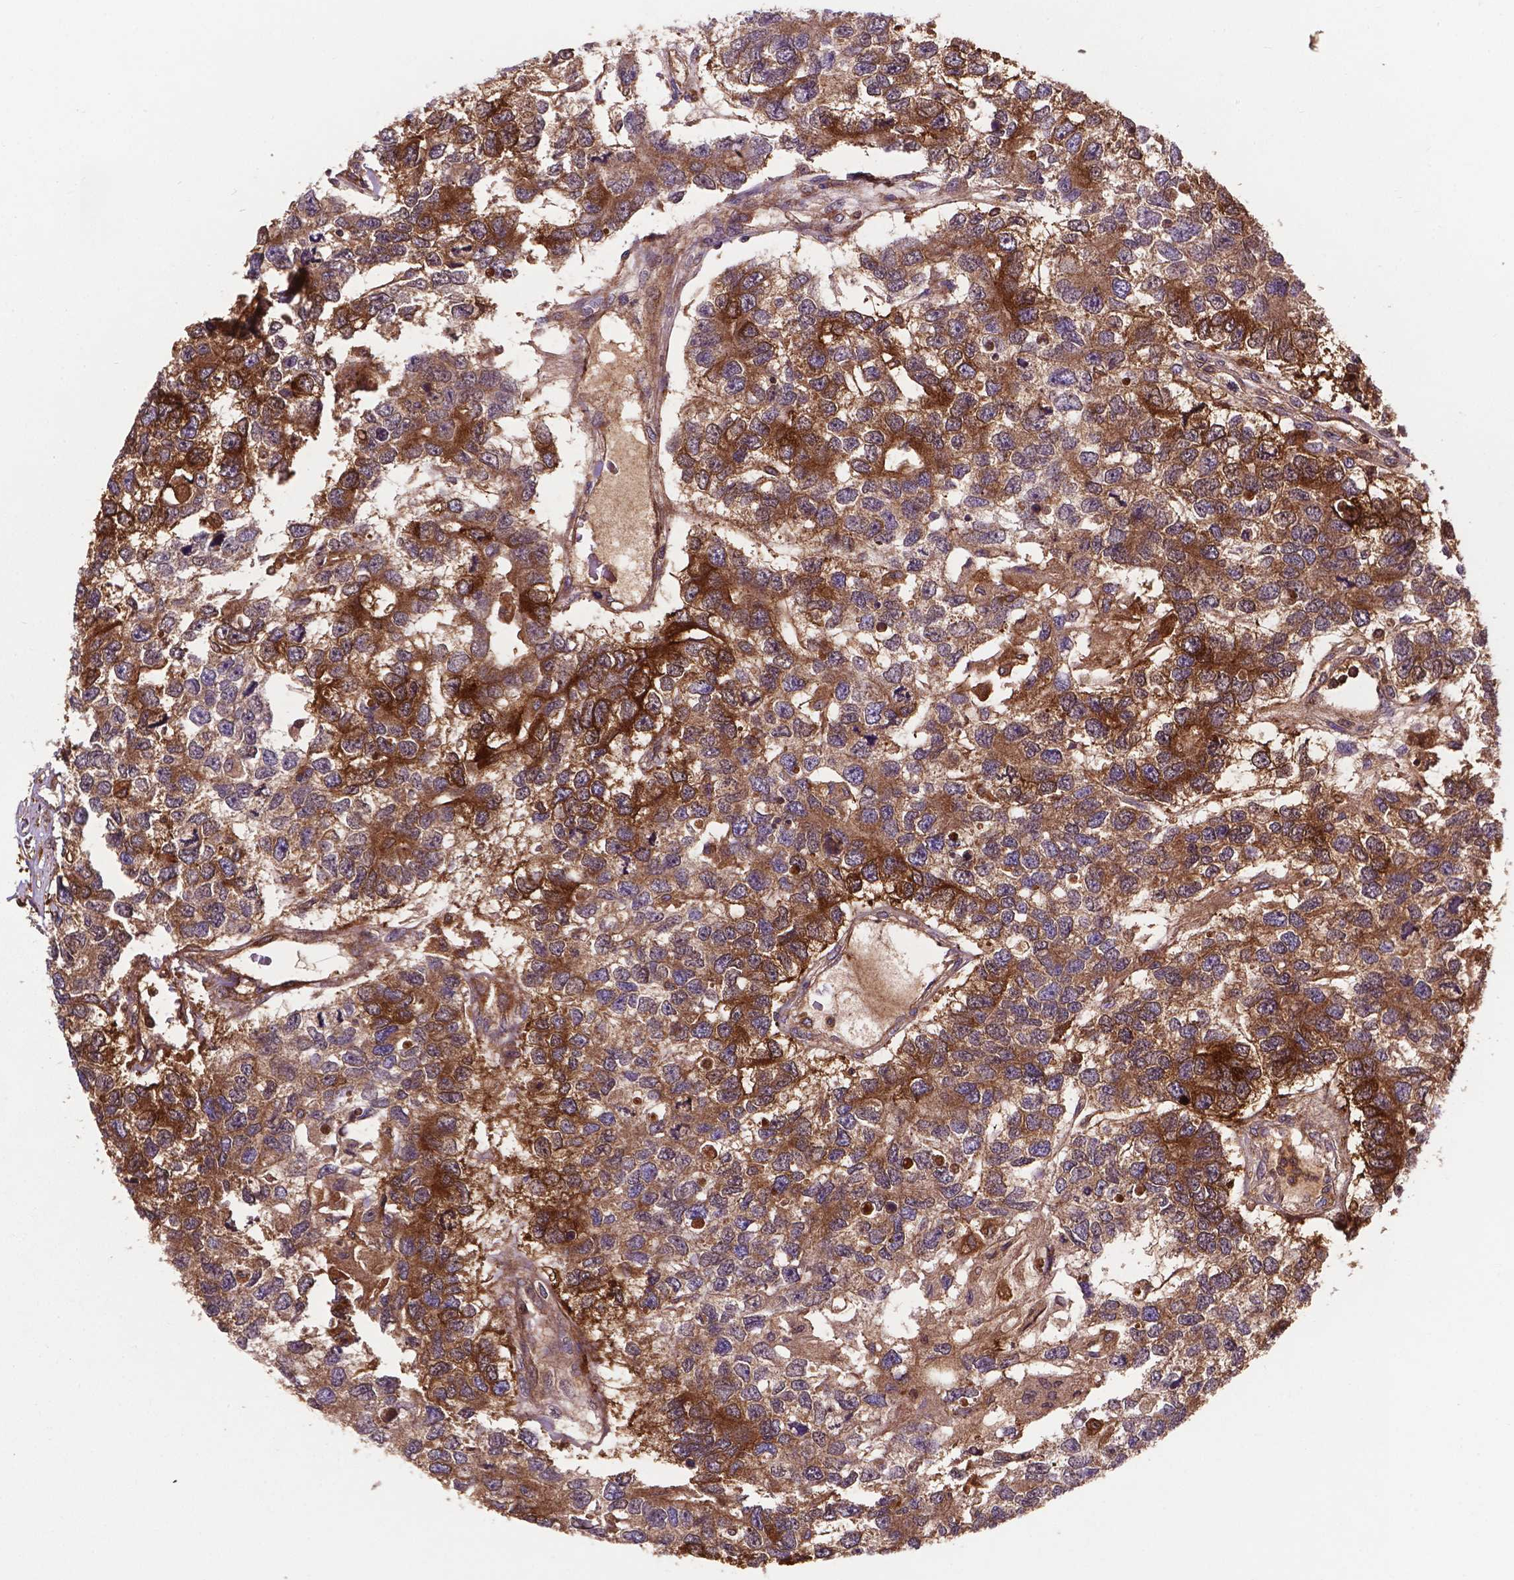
{"staining": {"intensity": "strong", "quantity": "25%-75%", "location": "cytoplasmic/membranous"}, "tissue": "testis cancer", "cell_type": "Tumor cells", "image_type": "cancer", "snomed": [{"axis": "morphology", "description": "Seminoma, NOS"}, {"axis": "topography", "description": "Testis"}], "caption": "High-power microscopy captured an IHC micrograph of testis cancer, revealing strong cytoplasmic/membranous expression in about 25%-75% of tumor cells.", "gene": "SMAD3", "patient": {"sex": "male", "age": 52}}